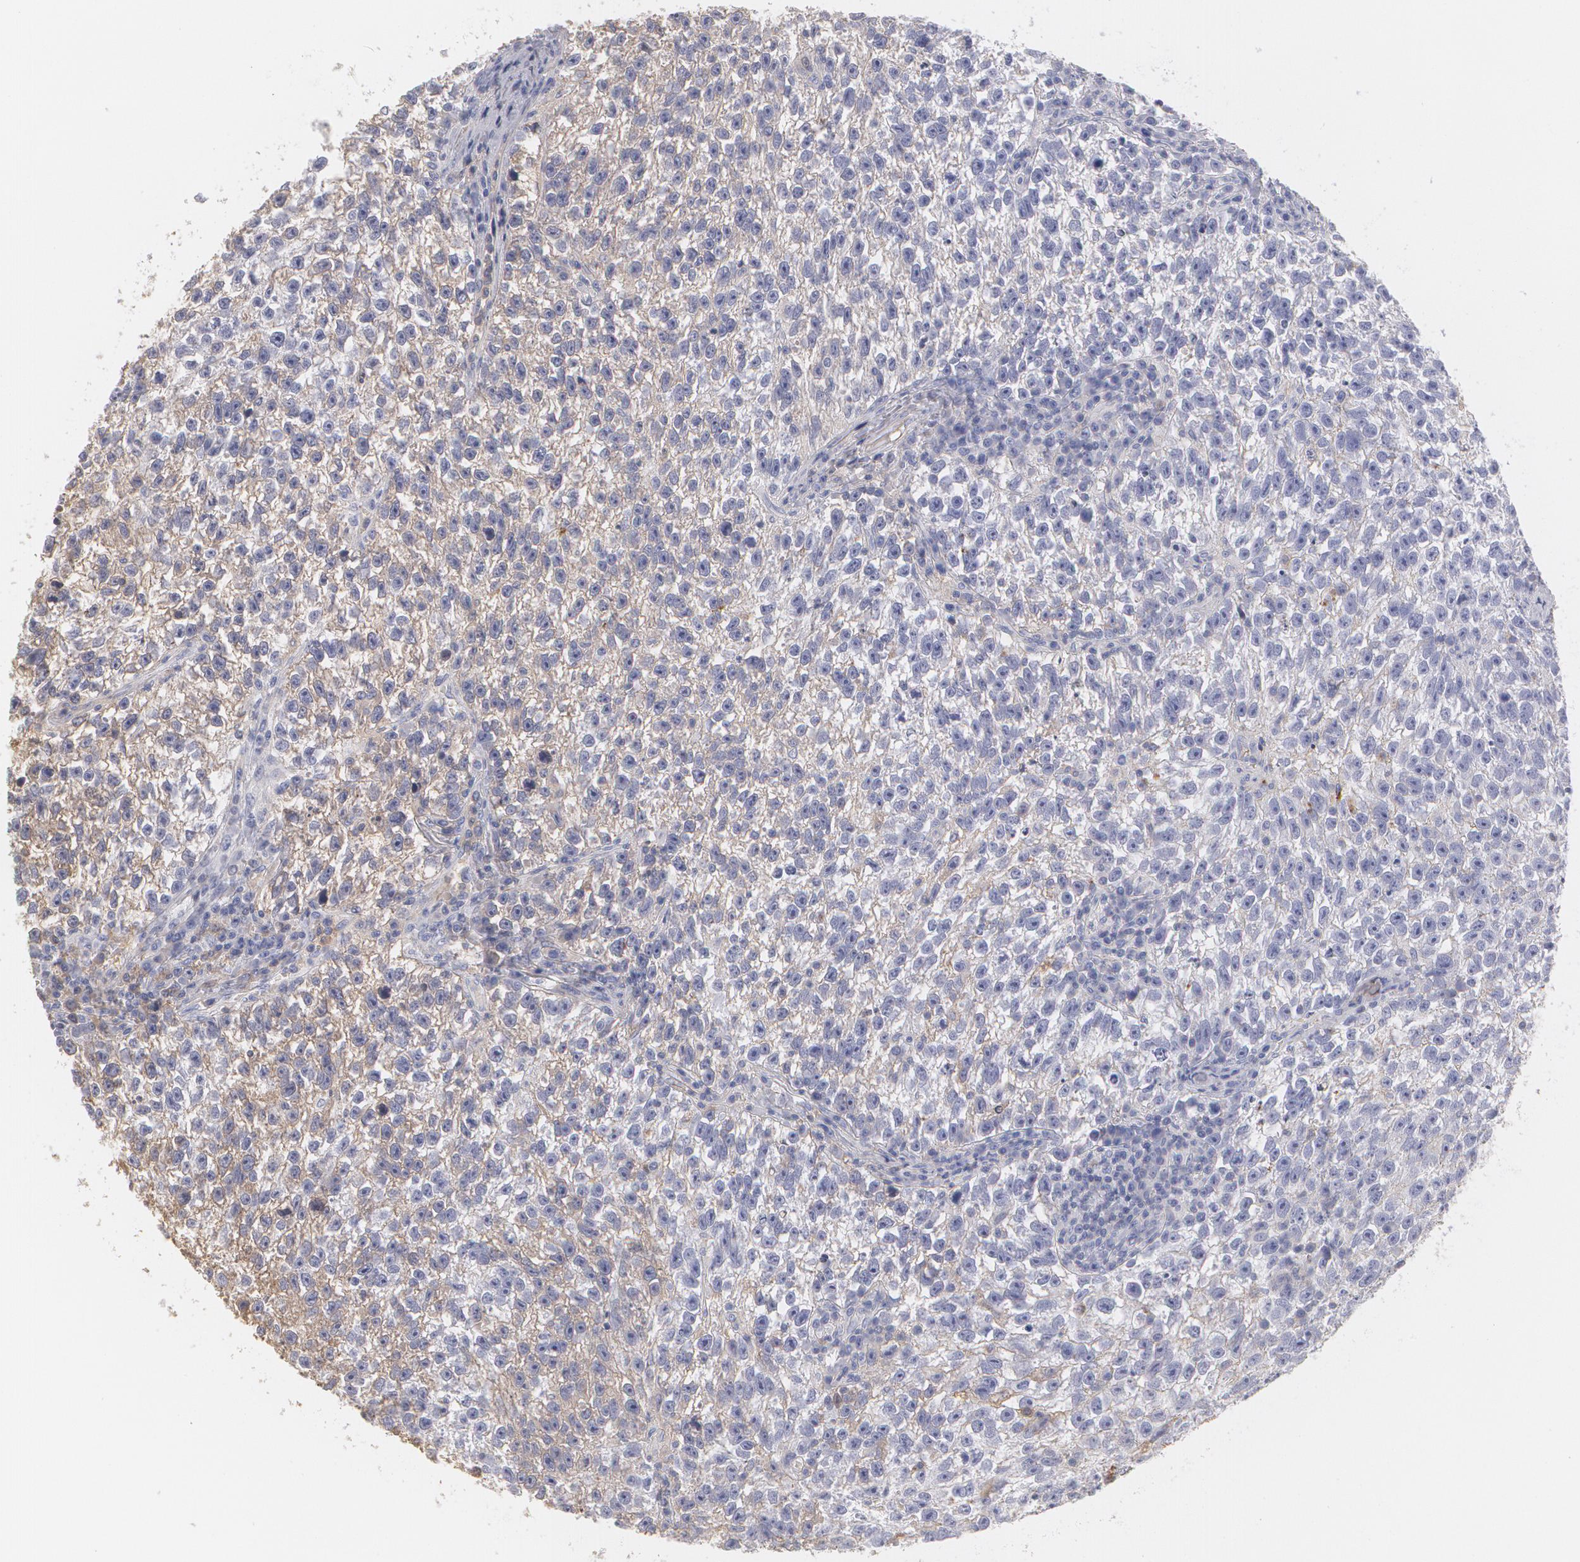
{"staining": {"intensity": "weak", "quantity": "<25%", "location": "cytoplasmic/membranous"}, "tissue": "testis cancer", "cell_type": "Tumor cells", "image_type": "cancer", "snomed": [{"axis": "morphology", "description": "Seminoma, NOS"}, {"axis": "topography", "description": "Testis"}], "caption": "Photomicrograph shows no protein positivity in tumor cells of testis cancer tissue. Brightfield microscopy of immunohistochemistry stained with DAB (3,3'-diaminobenzidine) (brown) and hematoxylin (blue), captured at high magnification.", "gene": "SERPINA1", "patient": {"sex": "male", "age": 38}}